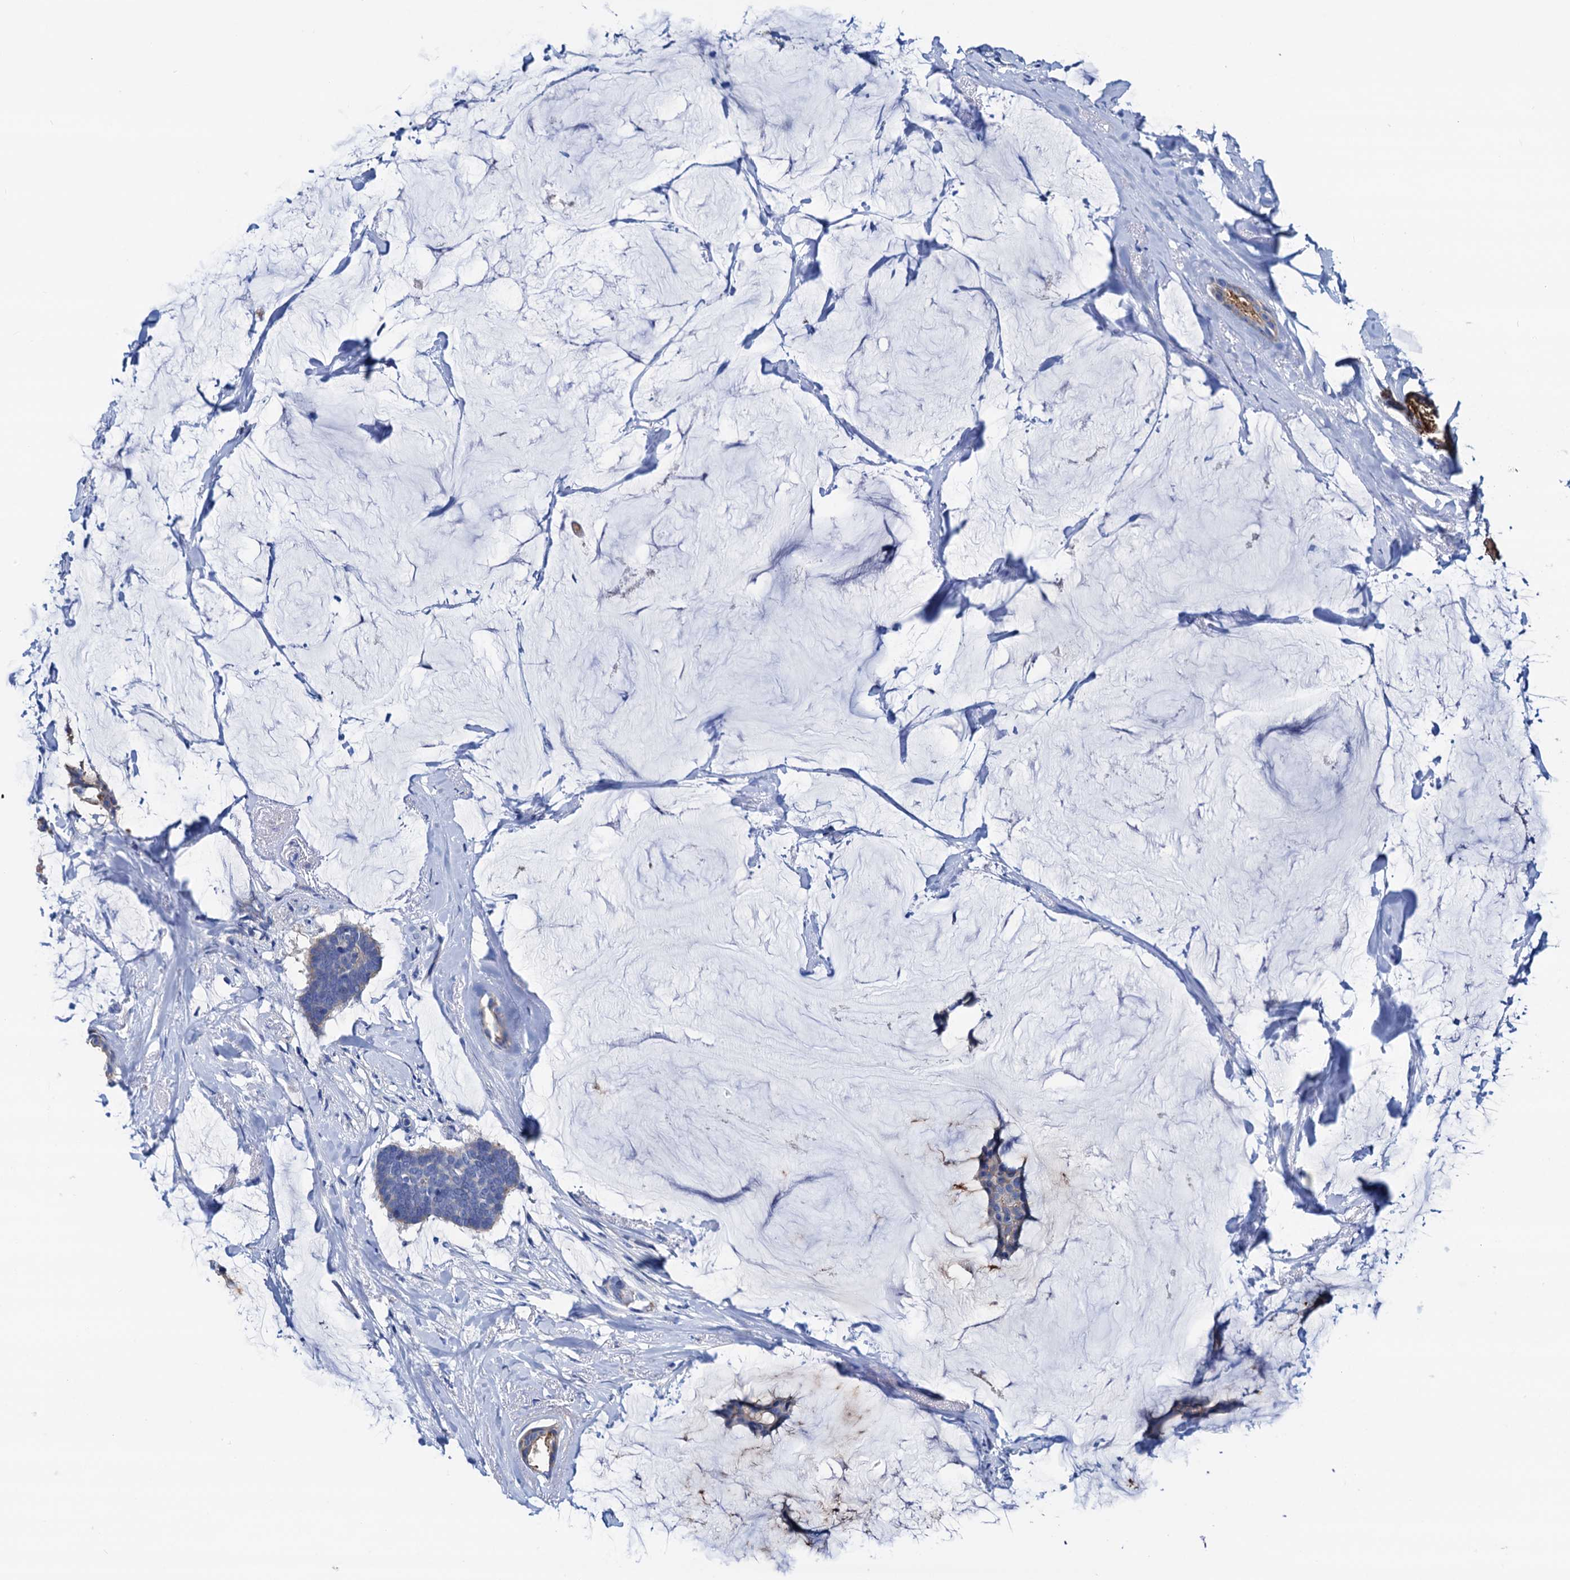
{"staining": {"intensity": "weak", "quantity": "<25%", "location": "cytoplasmic/membranous"}, "tissue": "breast cancer", "cell_type": "Tumor cells", "image_type": "cancer", "snomed": [{"axis": "morphology", "description": "Duct carcinoma"}, {"axis": "topography", "description": "Breast"}], "caption": "Breast infiltrating ductal carcinoma was stained to show a protein in brown. There is no significant staining in tumor cells.", "gene": "RASSF9", "patient": {"sex": "female", "age": 93}}